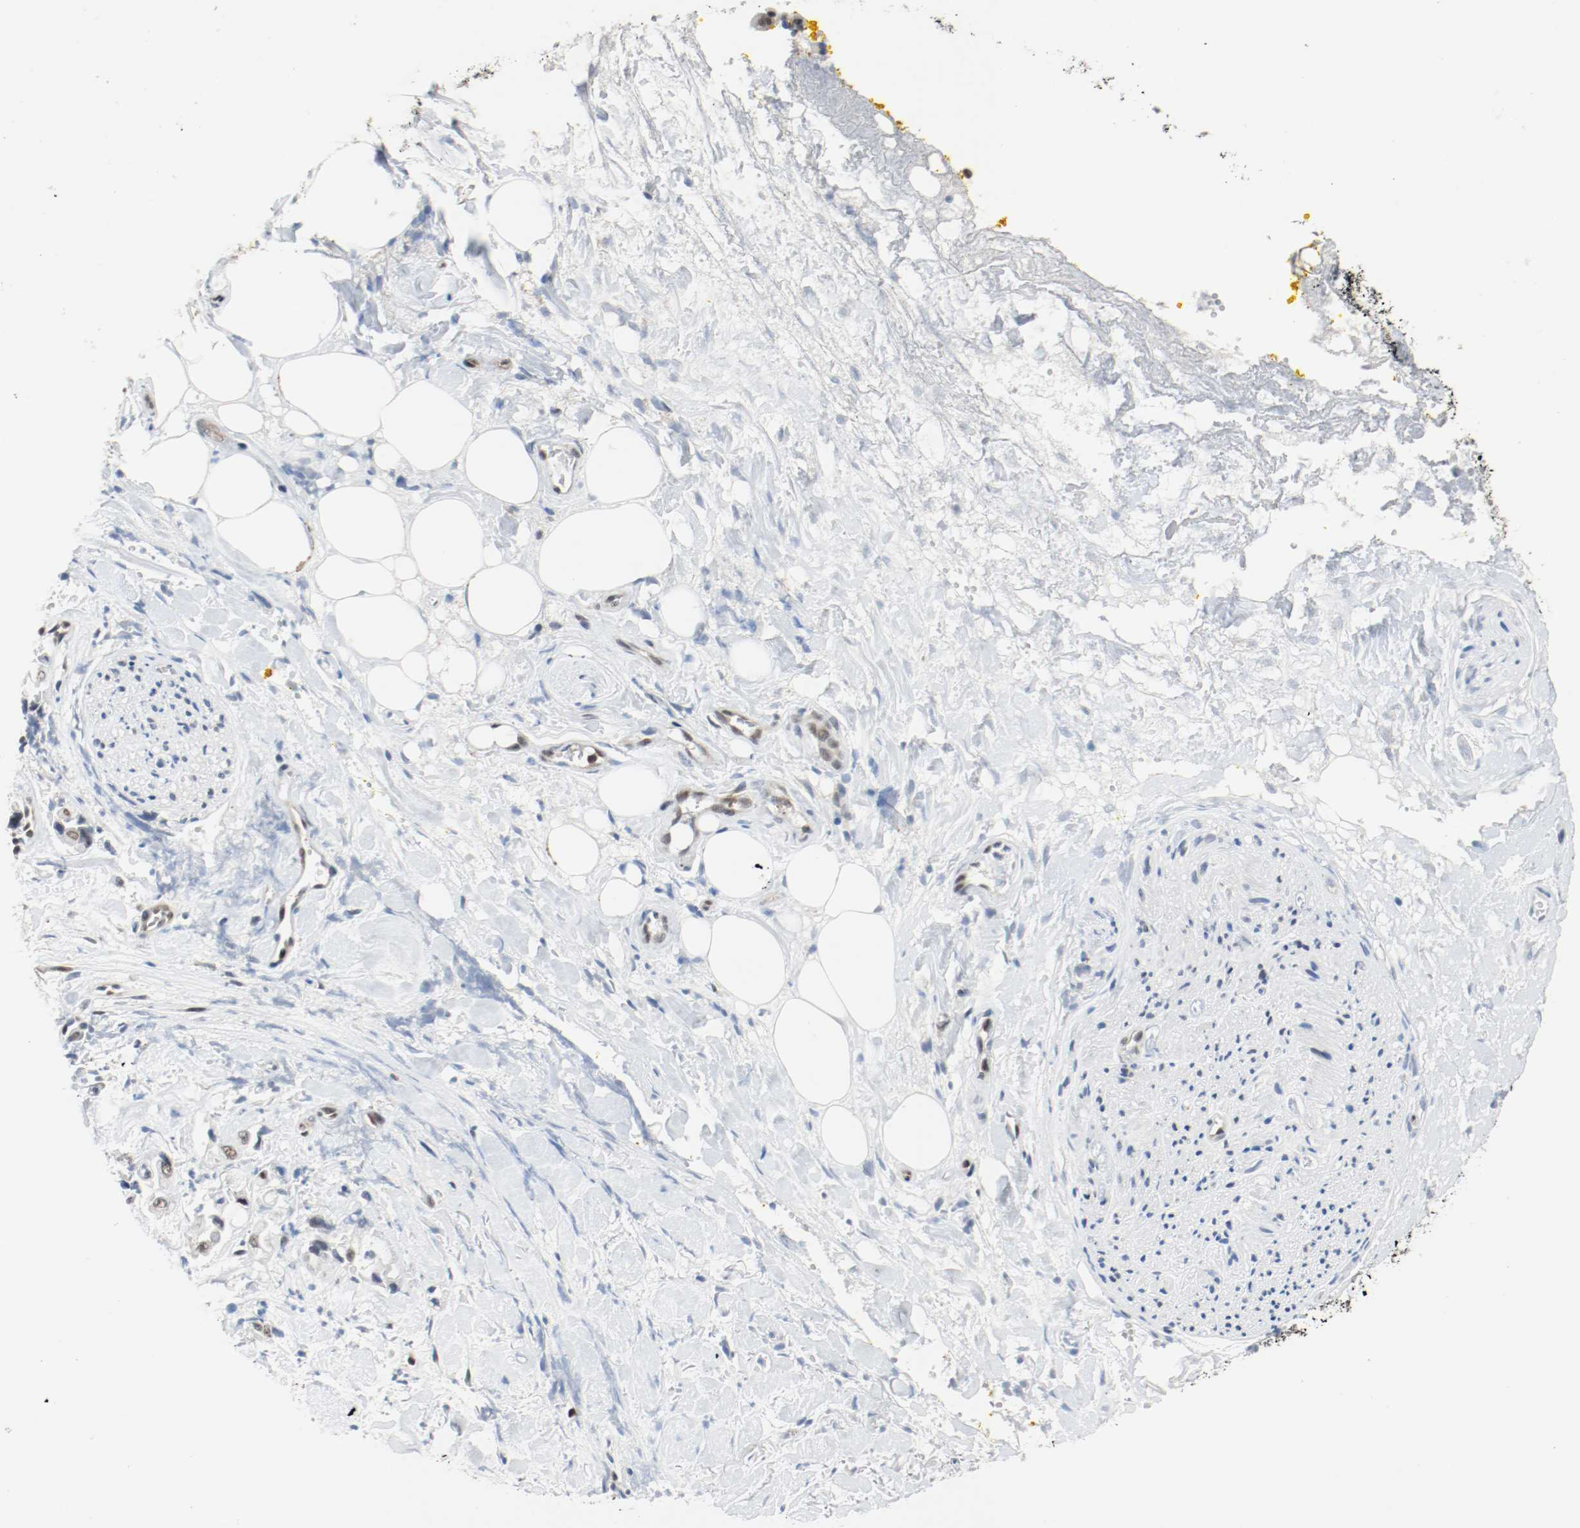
{"staining": {"intensity": "weak", "quantity": "<25%", "location": "nuclear"}, "tissue": "pancreatic cancer", "cell_type": "Tumor cells", "image_type": "cancer", "snomed": [{"axis": "morphology", "description": "Adenocarcinoma, NOS"}, {"axis": "topography", "description": "Pancreas"}], "caption": "The histopathology image reveals no staining of tumor cells in pancreatic adenocarcinoma.", "gene": "ASH1L", "patient": {"sex": "male", "age": 70}}